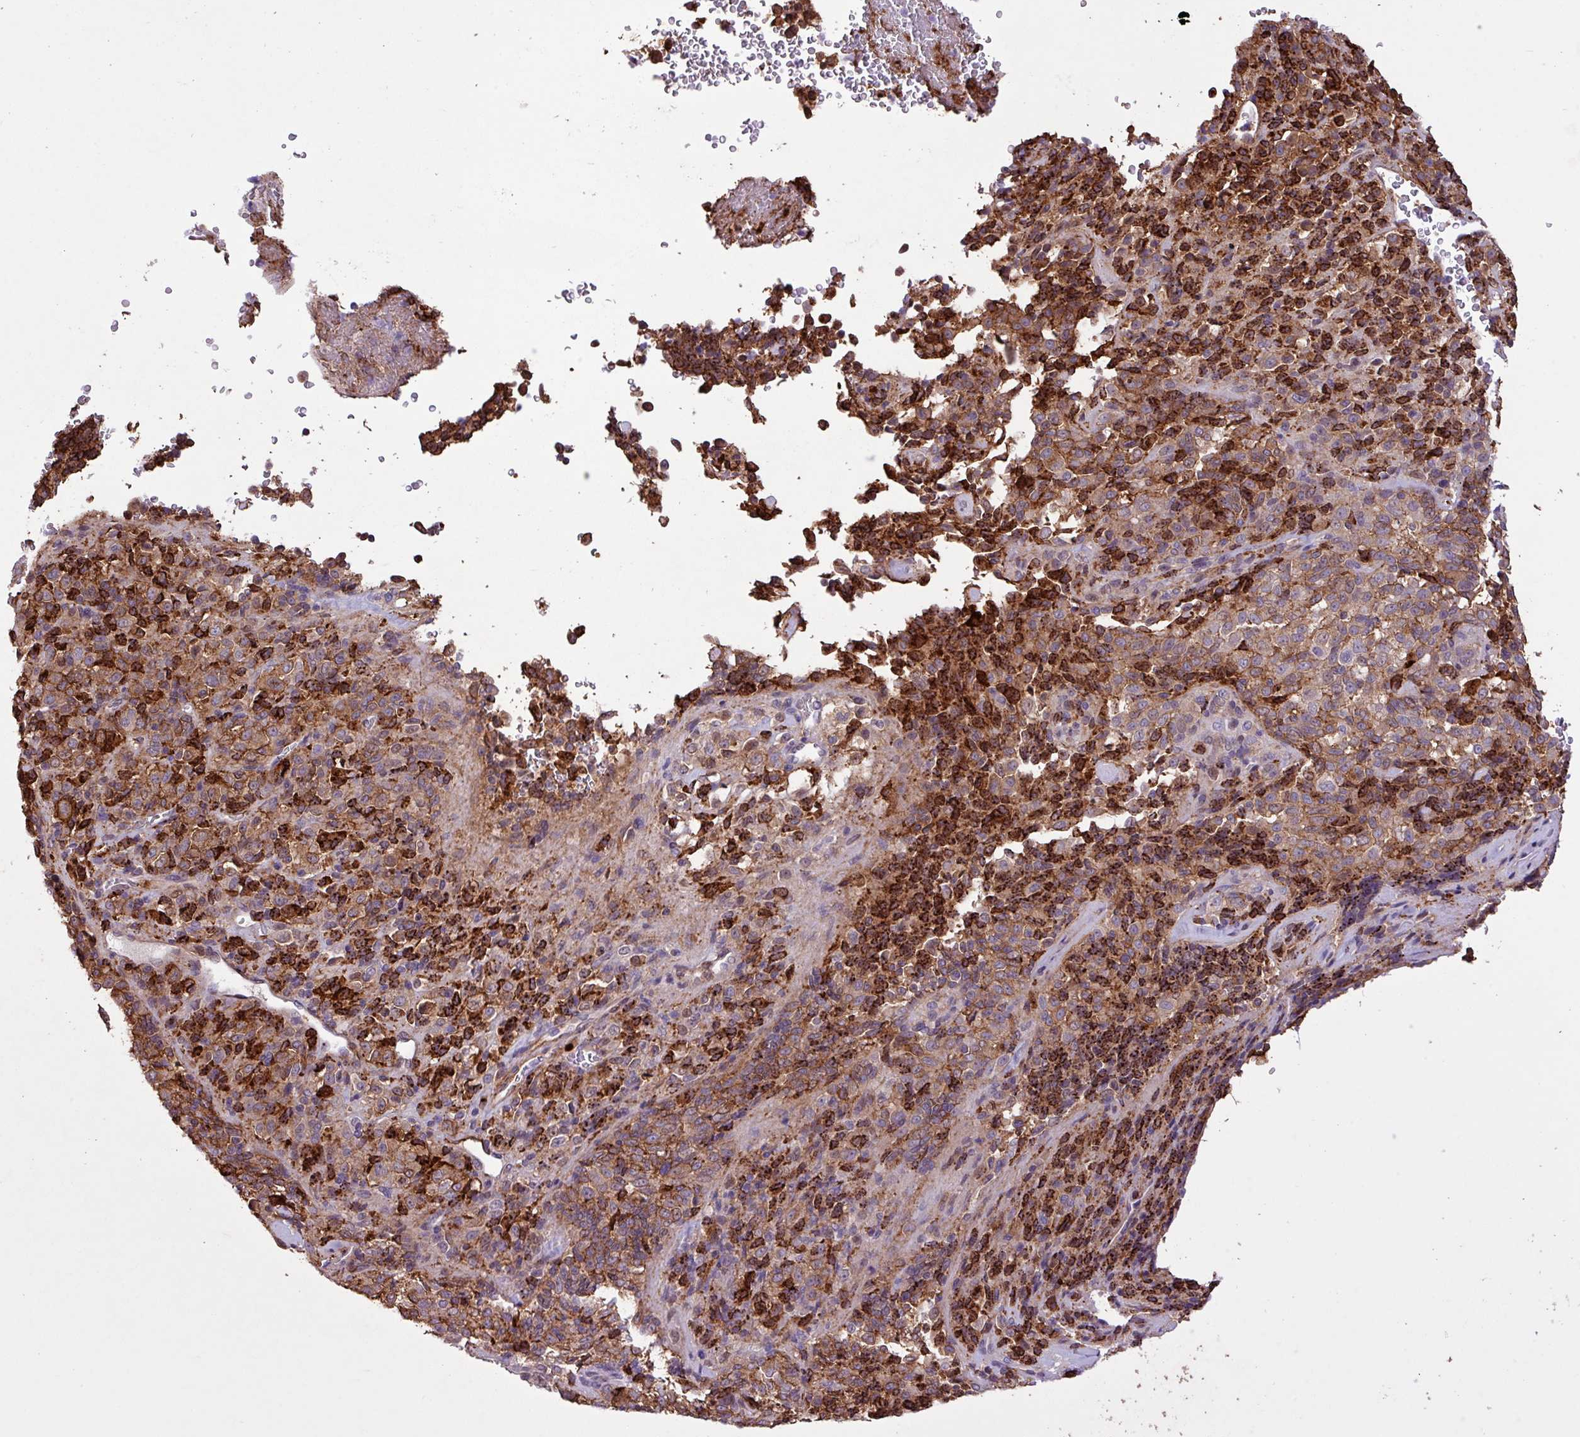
{"staining": {"intensity": "moderate", "quantity": ">75%", "location": "cytoplasmic/membranous"}, "tissue": "melanoma", "cell_type": "Tumor cells", "image_type": "cancer", "snomed": [{"axis": "morphology", "description": "Malignant melanoma, Metastatic site"}, {"axis": "topography", "description": "Brain"}], "caption": "Tumor cells demonstrate moderate cytoplasmic/membranous expression in approximately >75% of cells in malignant melanoma (metastatic site).", "gene": "RPP25L", "patient": {"sex": "female", "age": 56}}